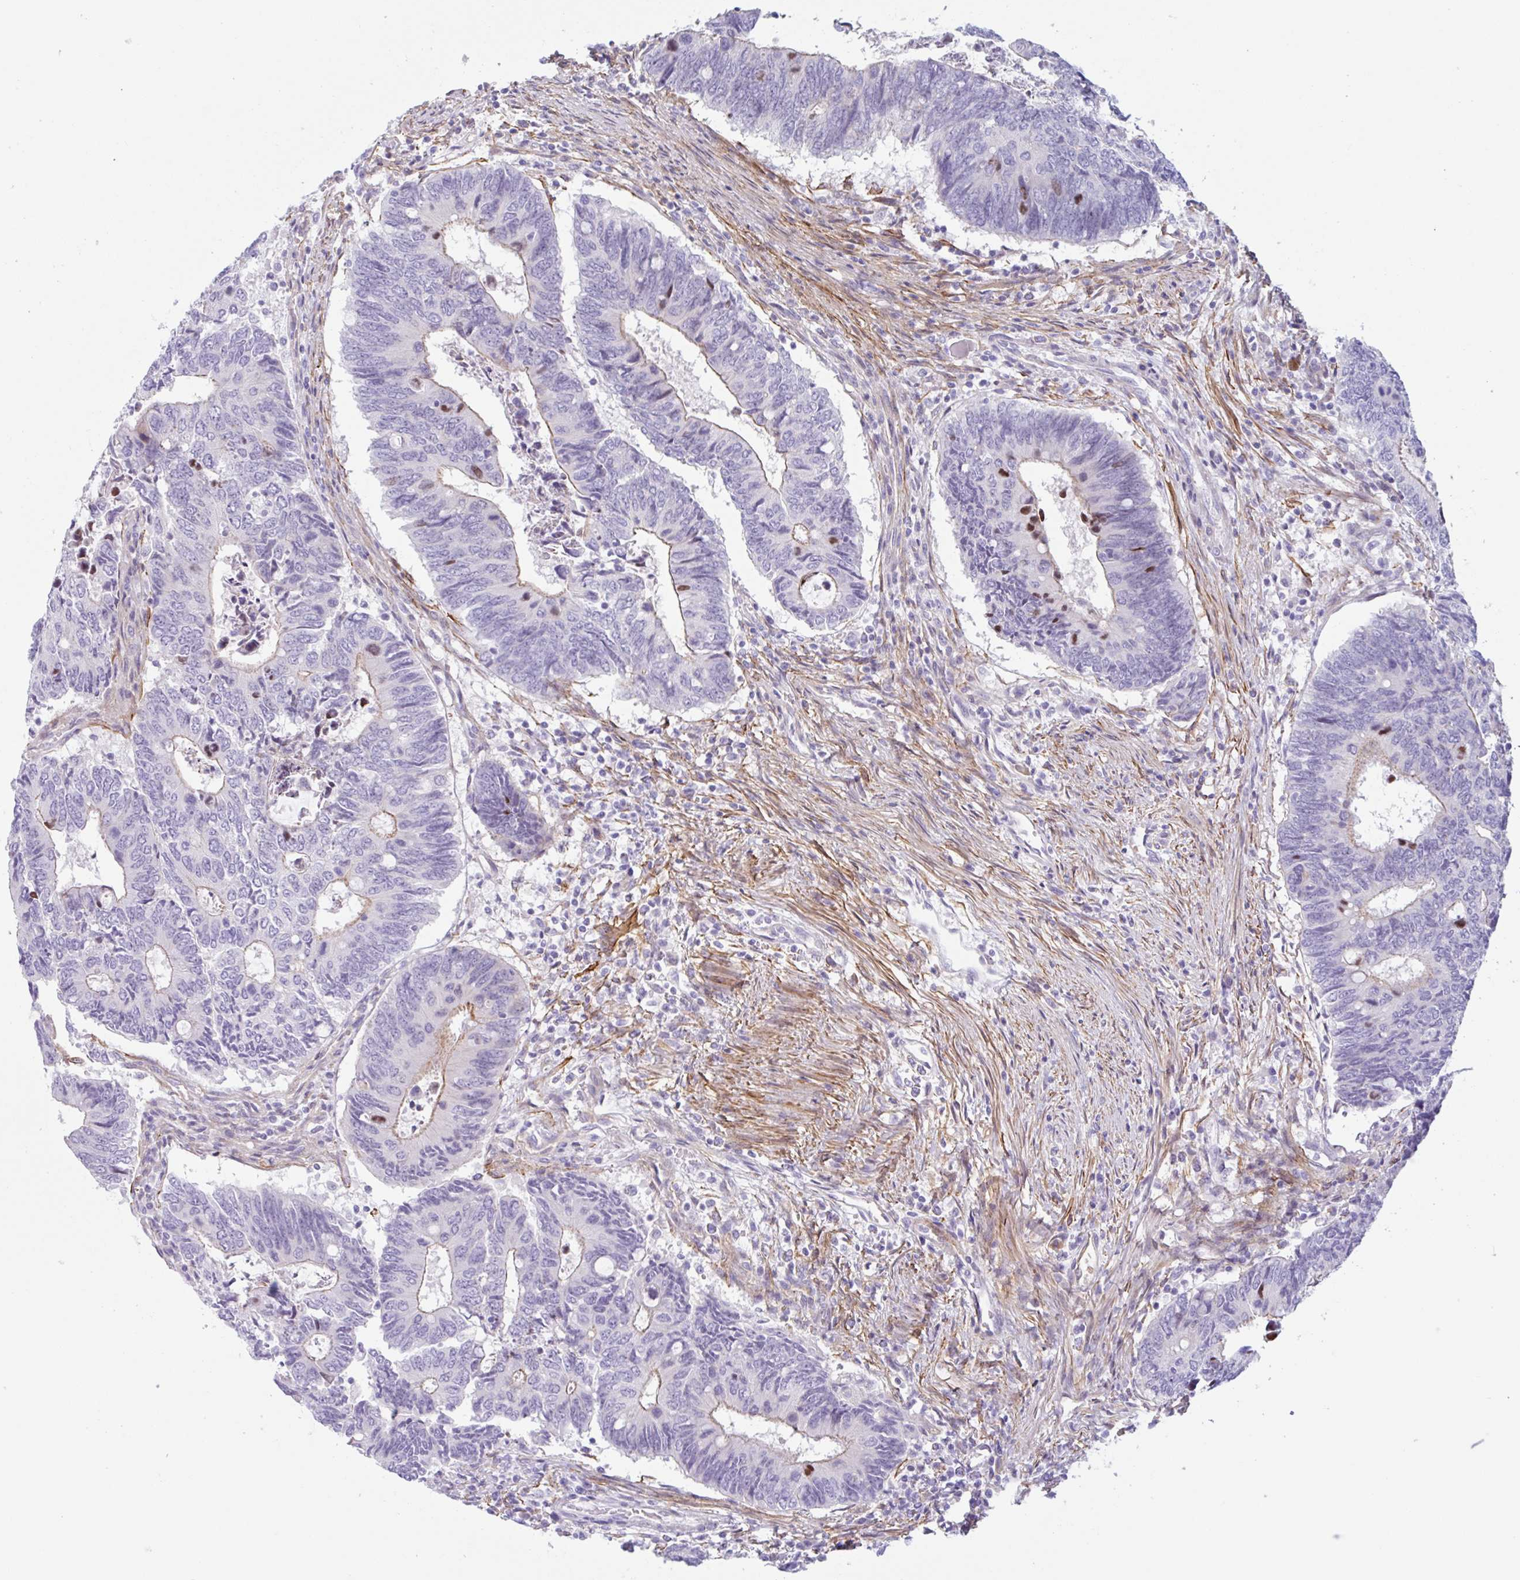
{"staining": {"intensity": "moderate", "quantity": "<25%", "location": "cytoplasmic/membranous"}, "tissue": "colorectal cancer", "cell_type": "Tumor cells", "image_type": "cancer", "snomed": [{"axis": "morphology", "description": "Adenocarcinoma, NOS"}, {"axis": "topography", "description": "Colon"}], "caption": "IHC staining of colorectal adenocarcinoma, which displays low levels of moderate cytoplasmic/membranous staining in about <25% of tumor cells indicating moderate cytoplasmic/membranous protein positivity. The staining was performed using DAB (brown) for protein detection and nuclei were counterstained in hematoxylin (blue).", "gene": "MYH10", "patient": {"sex": "male", "age": 87}}